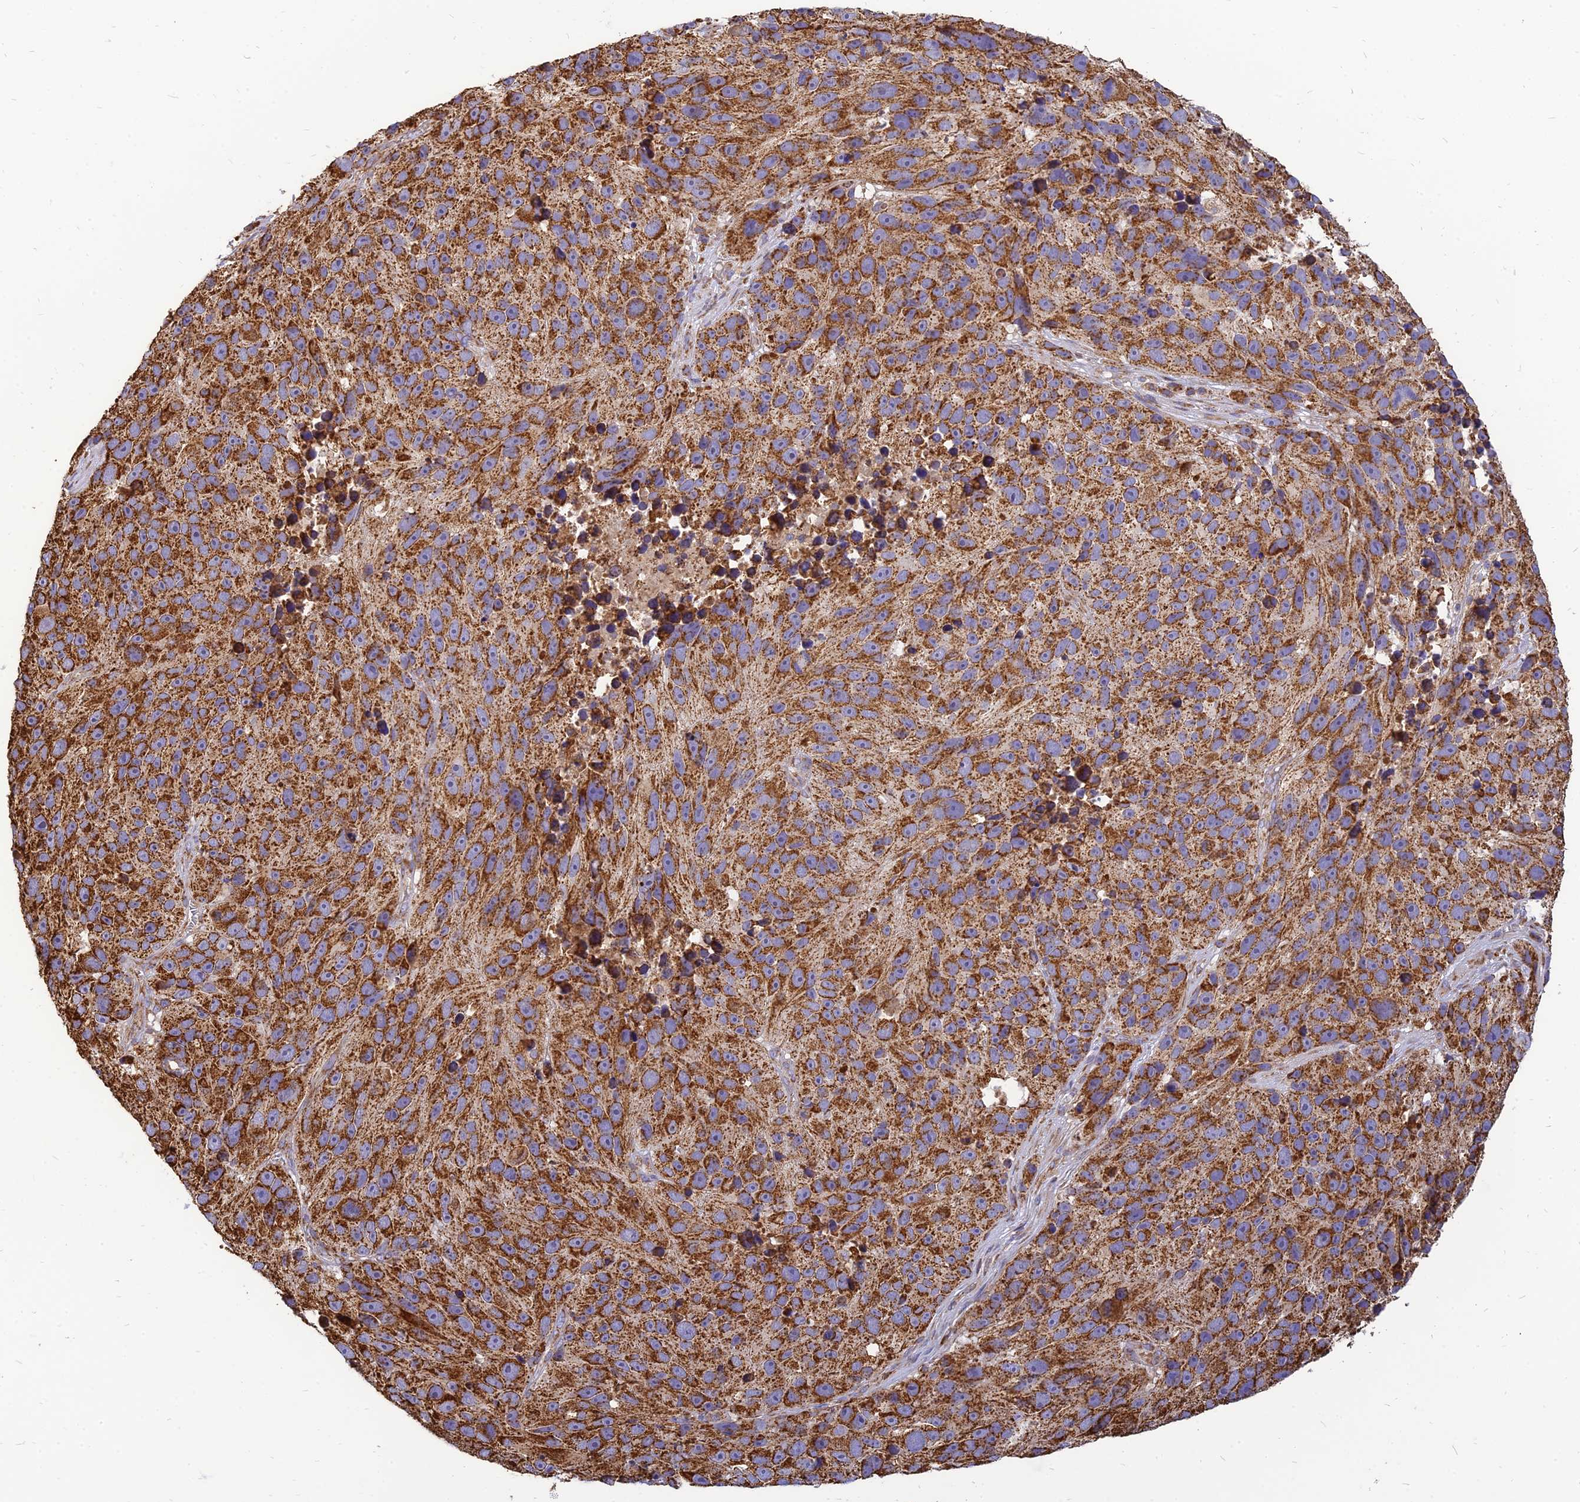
{"staining": {"intensity": "strong", "quantity": ">75%", "location": "cytoplasmic/membranous"}, "tissue": "melanoma", "cell_type": "Tumor cells", "image_type": "cancer", "snomed": [{"axis": "morphology", "description": "Malignant melanoma, NOS"}, {"axis": "topography", "description": "Skin"}], "caption": "Immunohistochemical staining of melanoma demonstrates strong cytoplasmic/membranous protein positivity in about >75% of tumor cells.", "gene": "THUMPD2", "patient": {"sex": "male", "age": 84}}